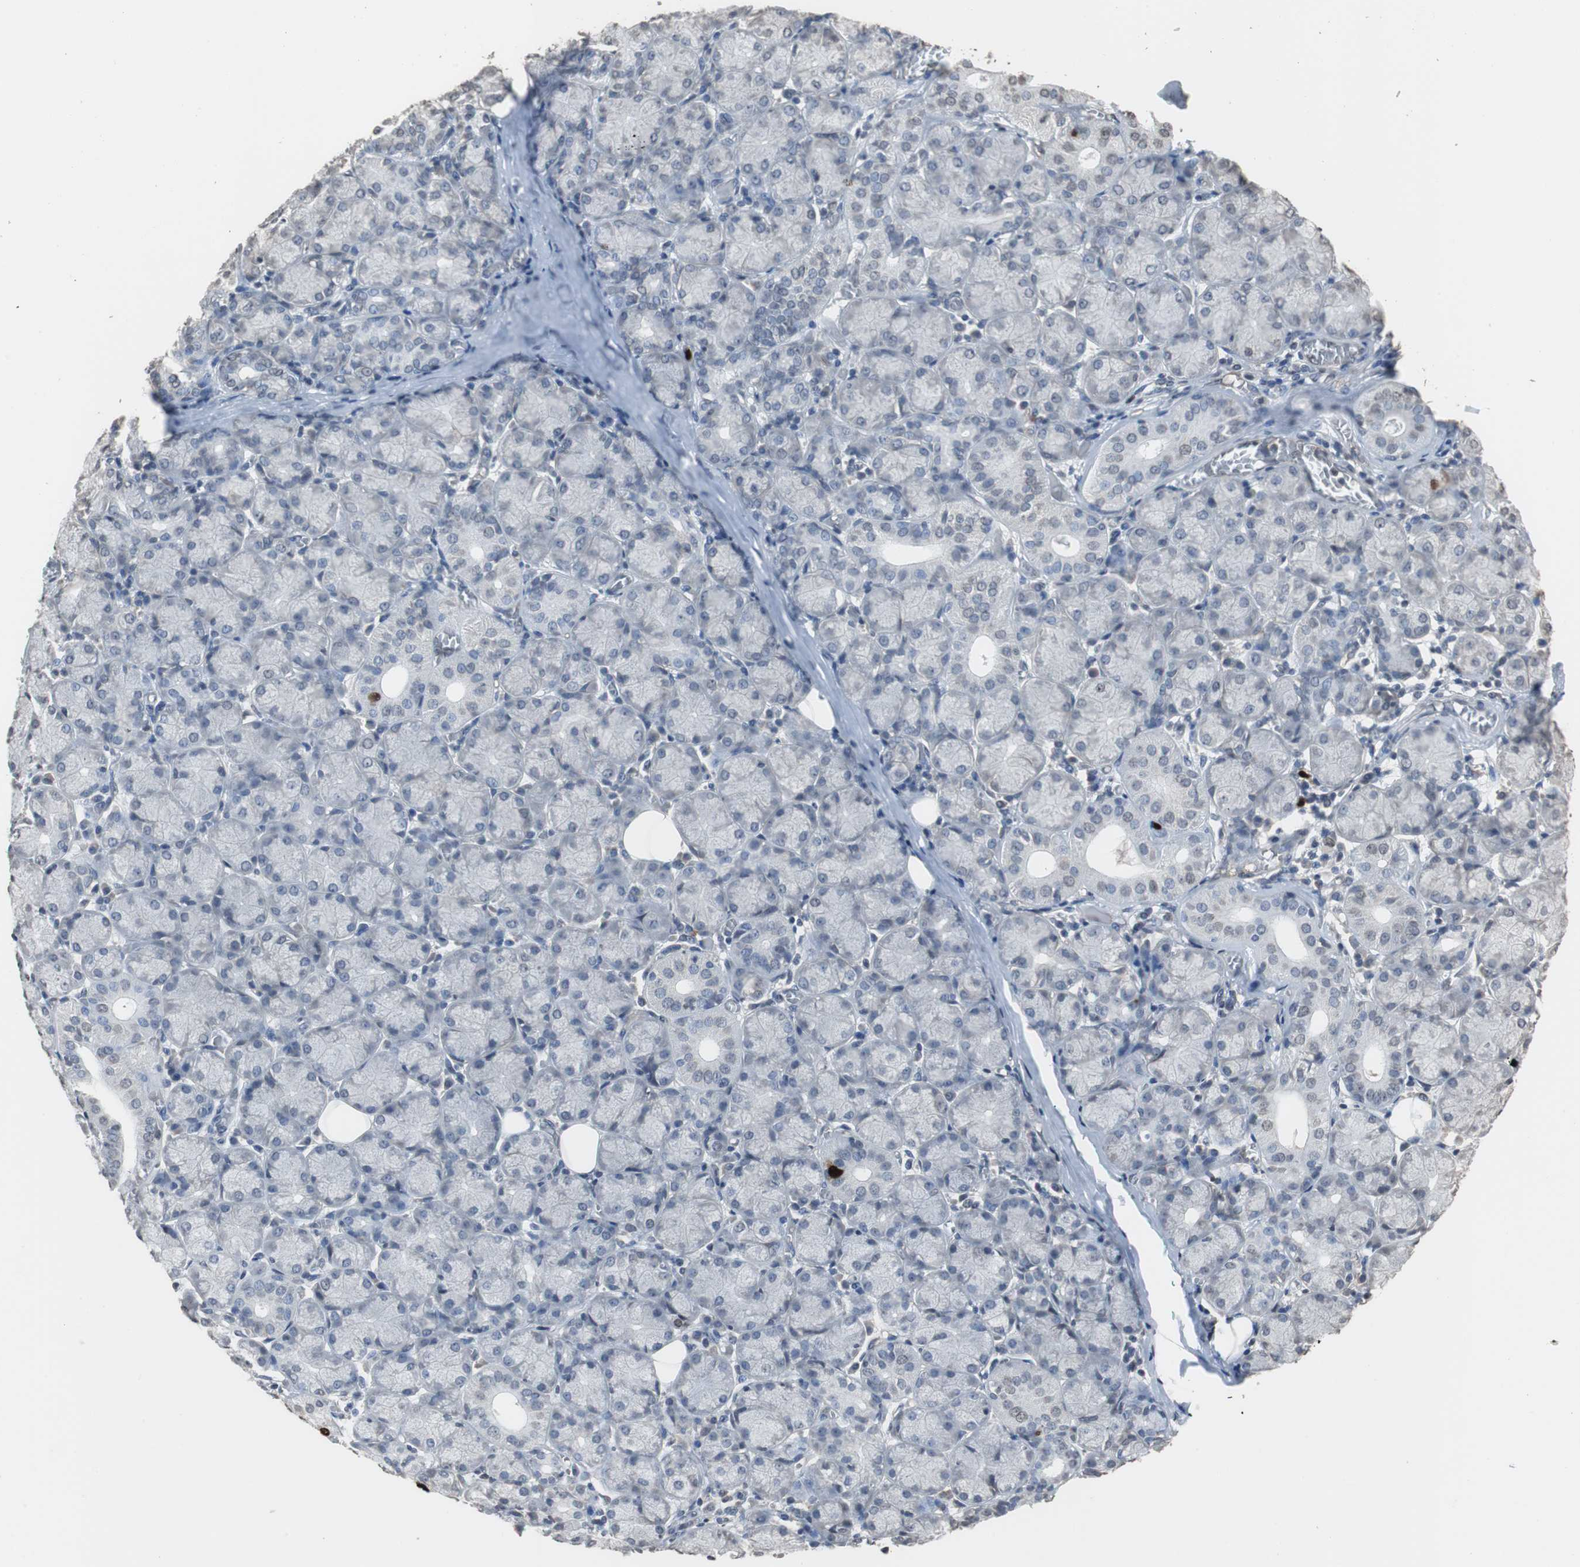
{"staining": {"intensity": "negative", "quantity": "none", "location": "none"}, "tissue": "salivary gland", "cell_type": "Glandular cells", "image_type": "normal", "snomed": [{"axis": "morphology", "description": "Normal tissue, NOS"}, {"axis": "topography", "description": "Salivary gland"}], "caption": "An image of salivary gland stained for a protein displays no brown staining in glandular cells. The staining is performed using DAB brown chromogen with nuclei counter-stained in using hematoxylin.", "gene": "TOP2A", "patient": {"sex": "female", "age": 24}}